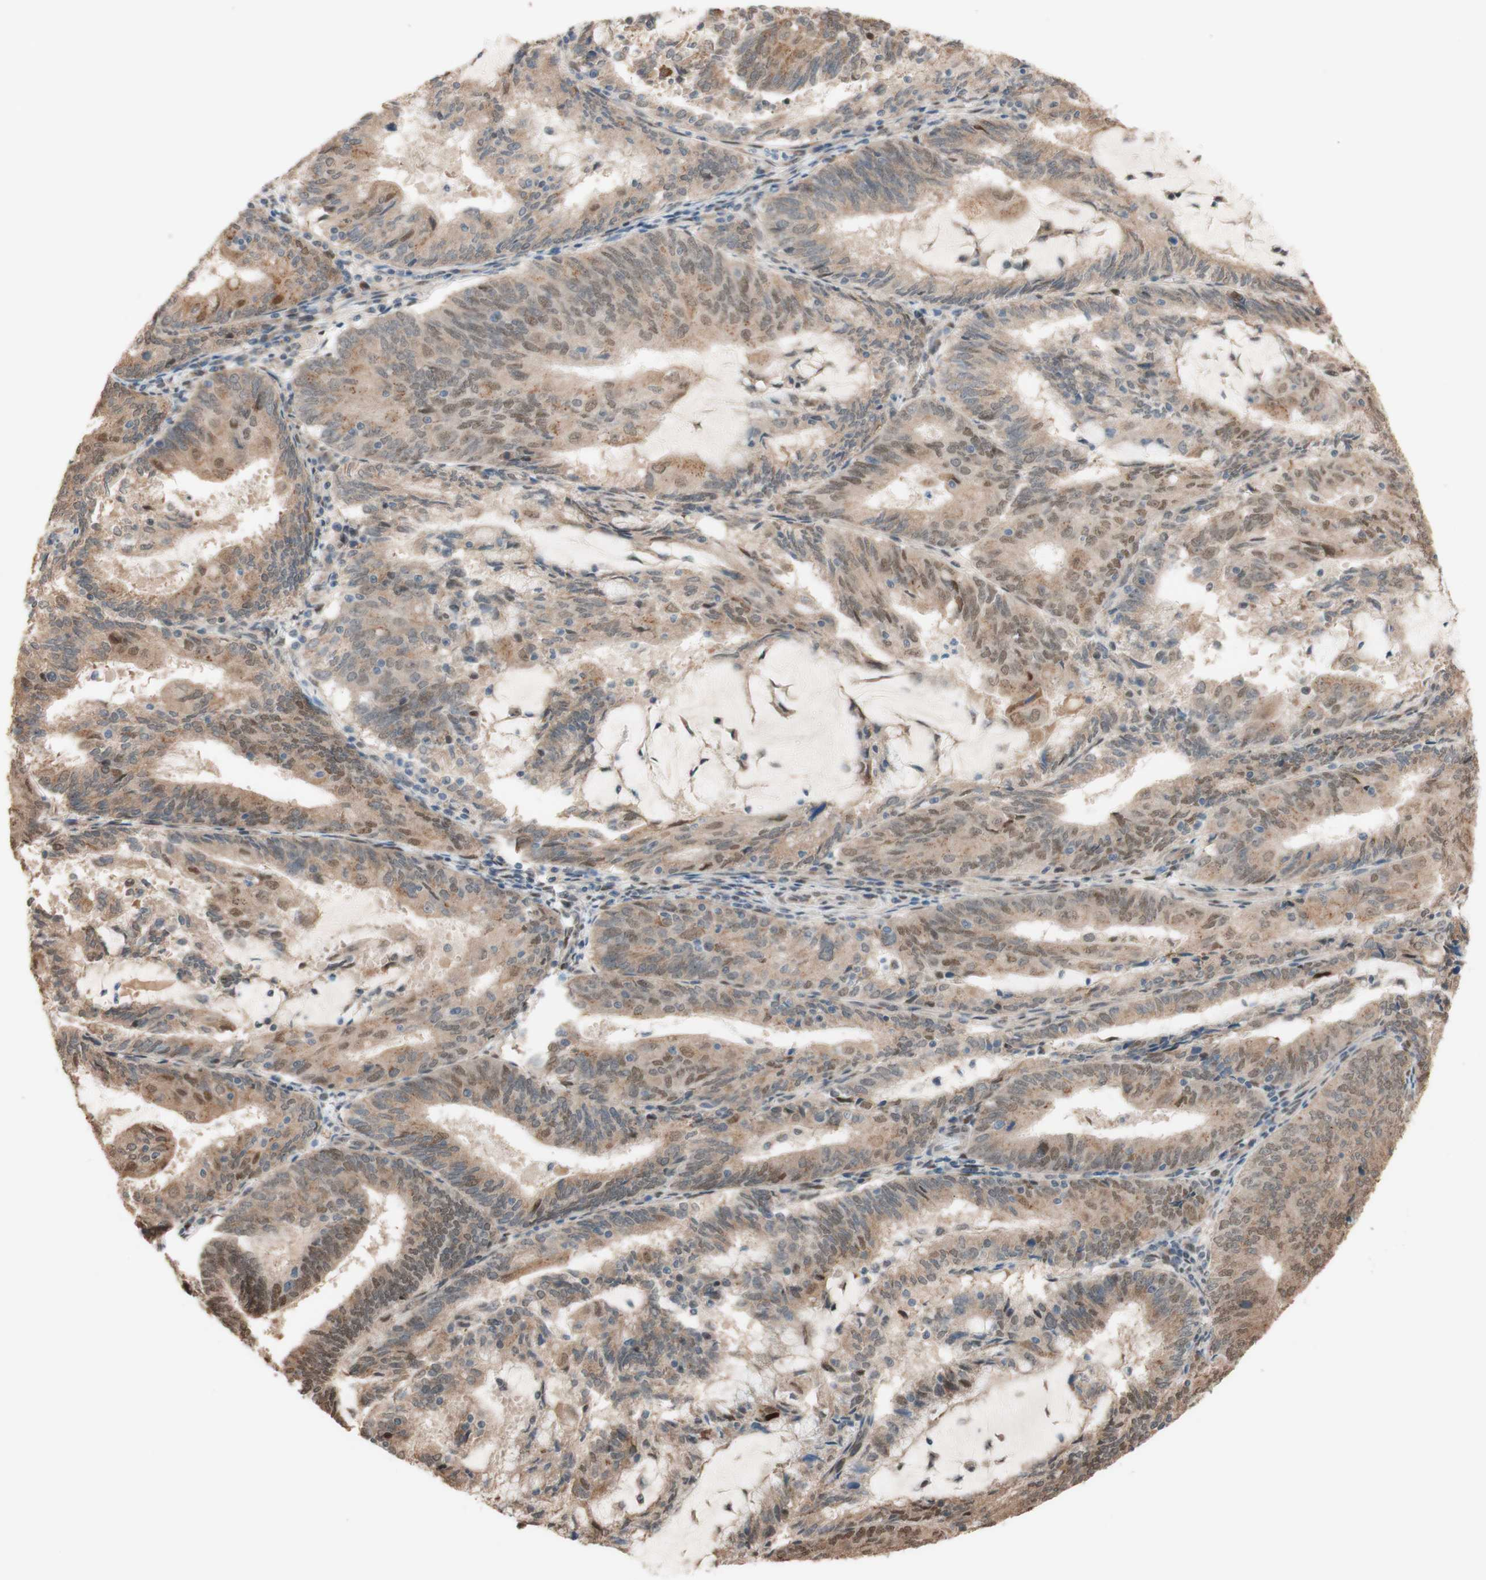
{"staining": {"intensity": "weak", "quantity": ">75%", "location": "cytoplasmic/membranous"}, "tissue": "endometrial cancer", "cell_type": "Tumor cells", "image_type": "cancer", "snomed": [{"axis": "morphology", "description": "Adenocarcinoma, NOS"}, {"axis": "topography", "description": "Endometrium"}], "caption": "Human endometrial cancer (adenocarcinoma) stained with a brown dye reveals weak cytoplasmic/membranous positive expression in about >75% of tumor cells.", "gene": "CCNC", "patient": {"sex": "female", "age": 81}}